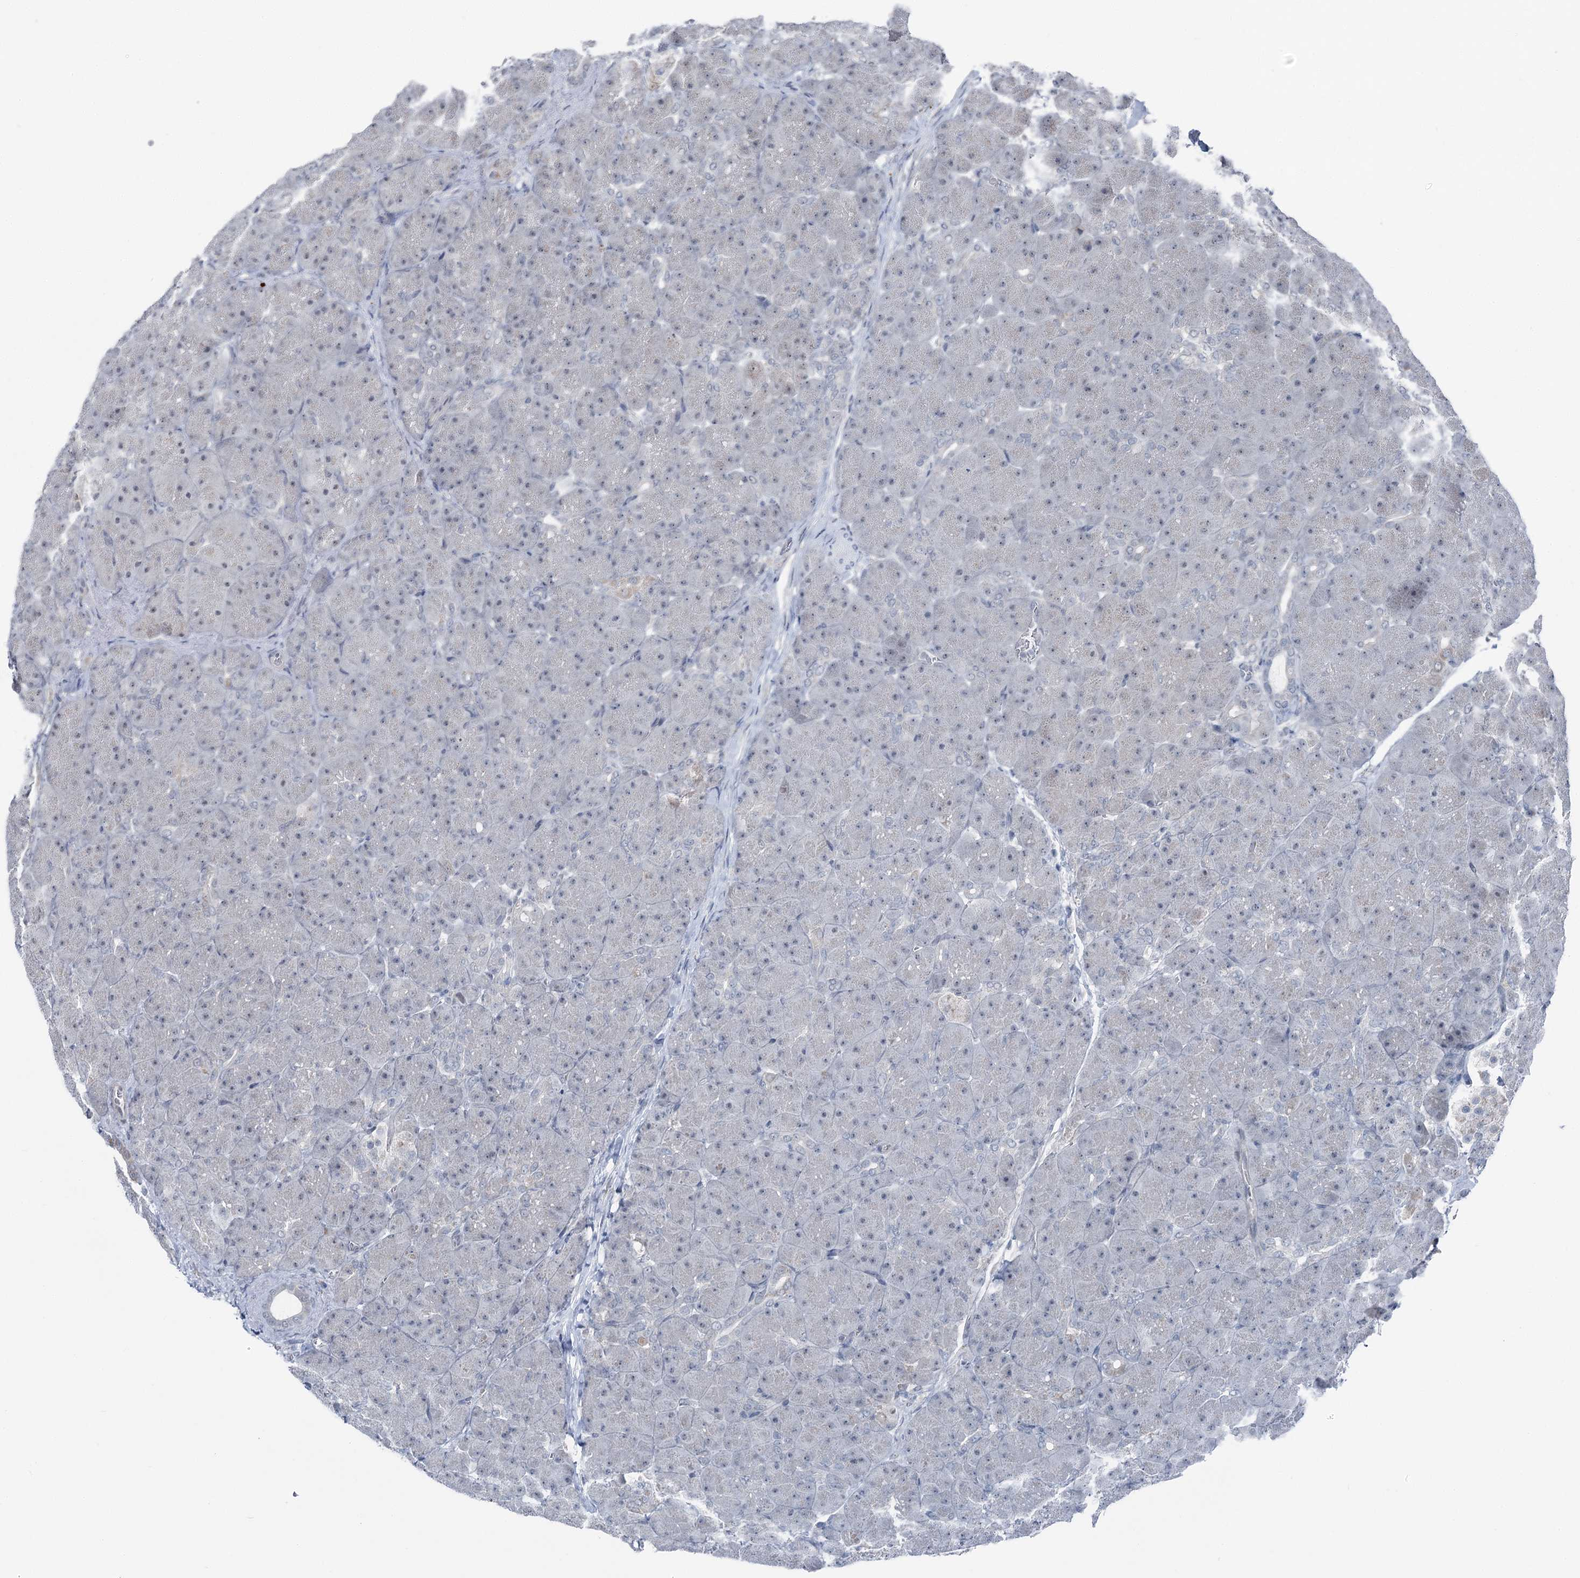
{"staining": {"intensity": "negative", "quantity": "none", "location": "none"}, "tissue": "pancreas", "cell_type": "Exocrine glandular cells", "image_type": "normal", "snomed": [{"axis": "morphology", "description": "Normal tissue, NOS"}, {"axis": "topography", "description": "Pancreas"}], "caption": "Immunohistochemistry histopathology image of unremarkable pancreas stained for a protein (brown), which shows no expression in exocrine glandular cells. Nuclei are stained in blue.", "gene": "STEEP1", "patient": {"sex": "male", "age": 66}}